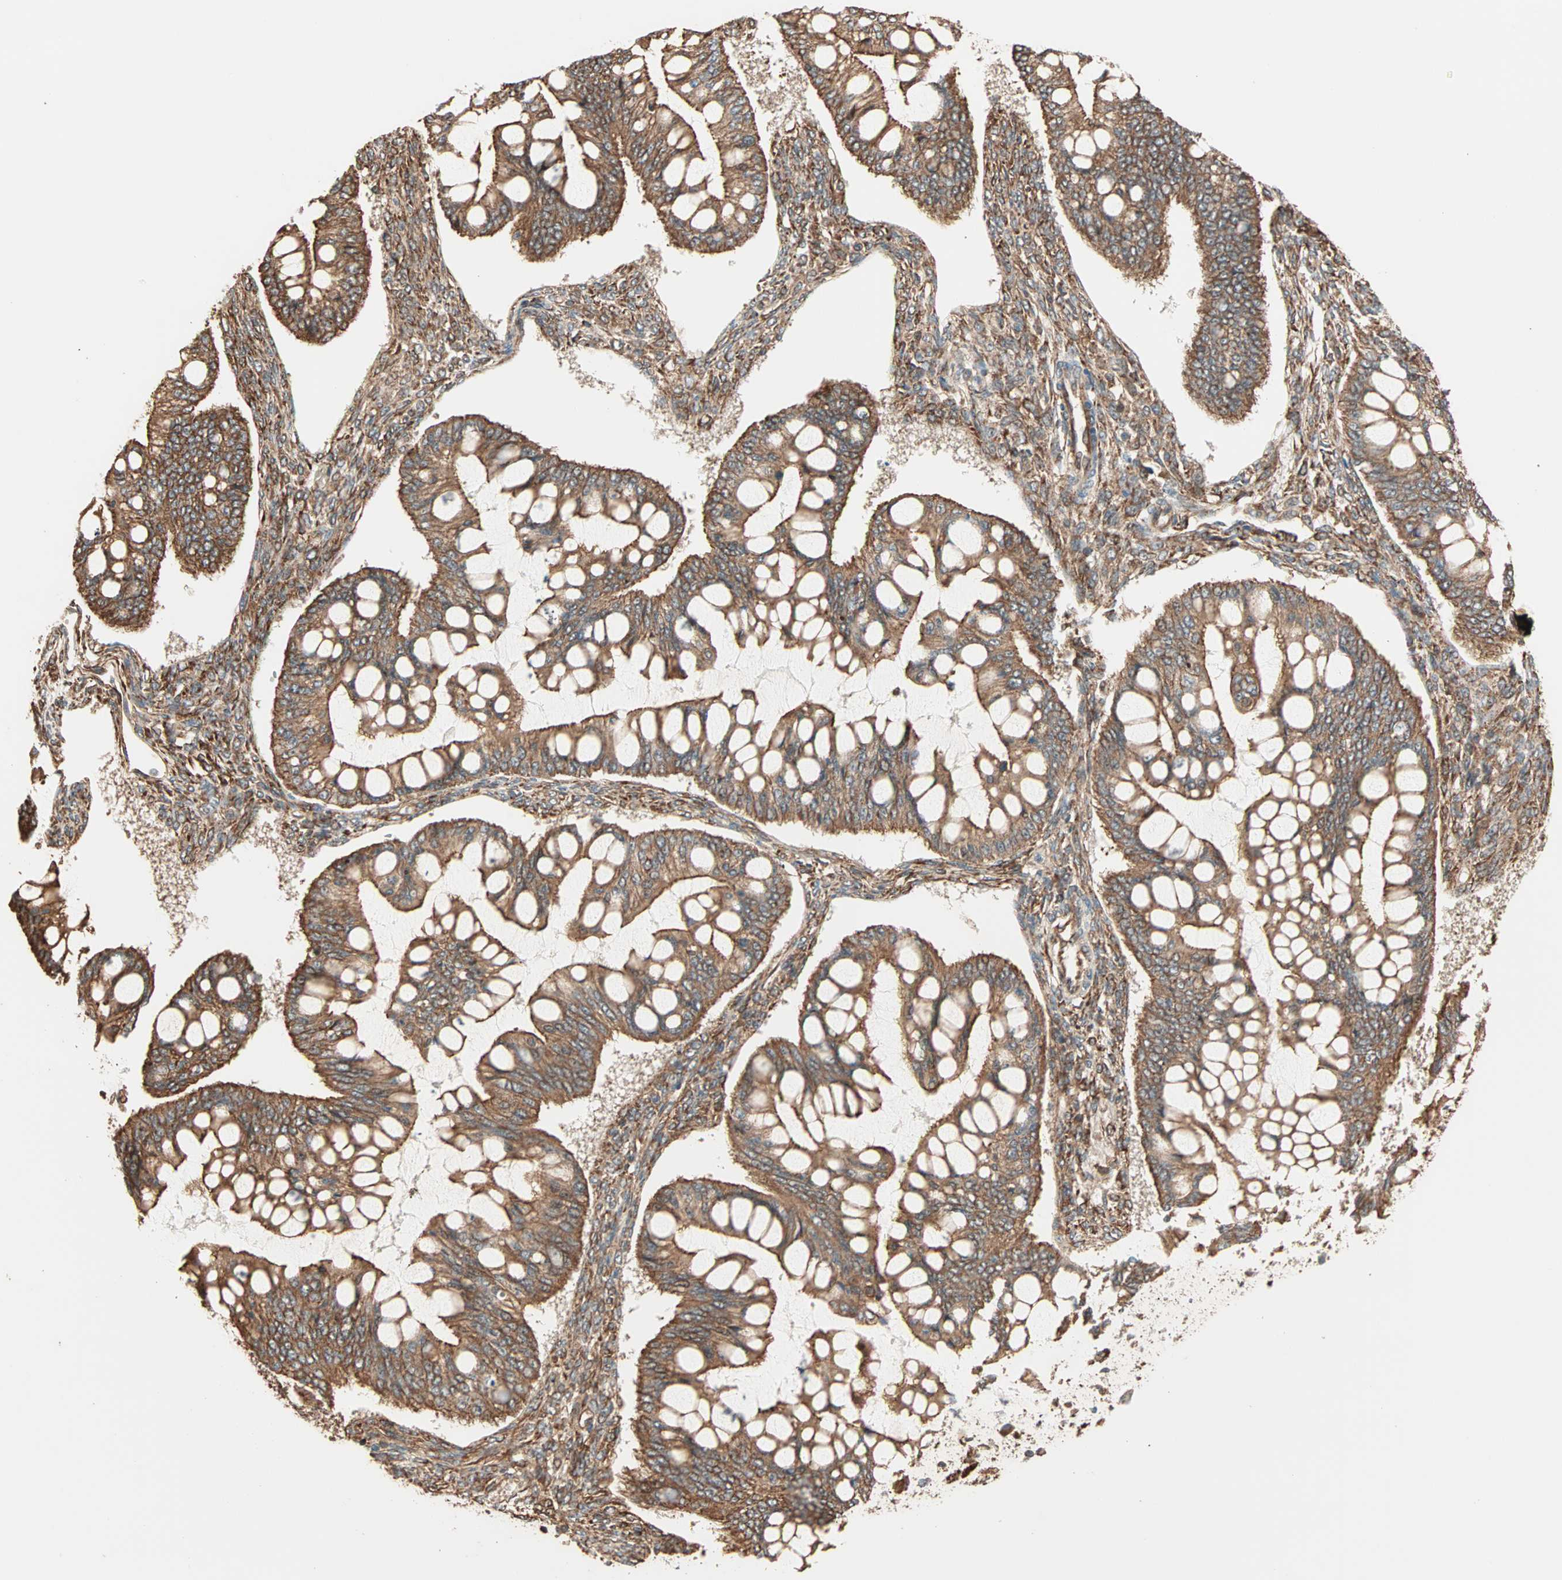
{"staining": {"intensity": "strong", "quantity": ">75%", "location": "cytoplasmic/membranous"}, "tissue": "ovarian cancer", "cell_type": "Tumor cells", "image_type": "cancer", "snomed": [{"axis": "morphology", "description": "Cystadenocarcinoma, mucinous, NOS"}, {"axis": "topography", "description": "Ovary"}], "caption": "Immunohistochemistry (IHC) (DAB) staining of ovarian mucinous cystadenocarcinoma demonstrates strong cytoplasmic/membranous protein expression in about >75% of tumor cells.", "gene": "P4HA1", "patient": {"sex": "female", "age": 73}}